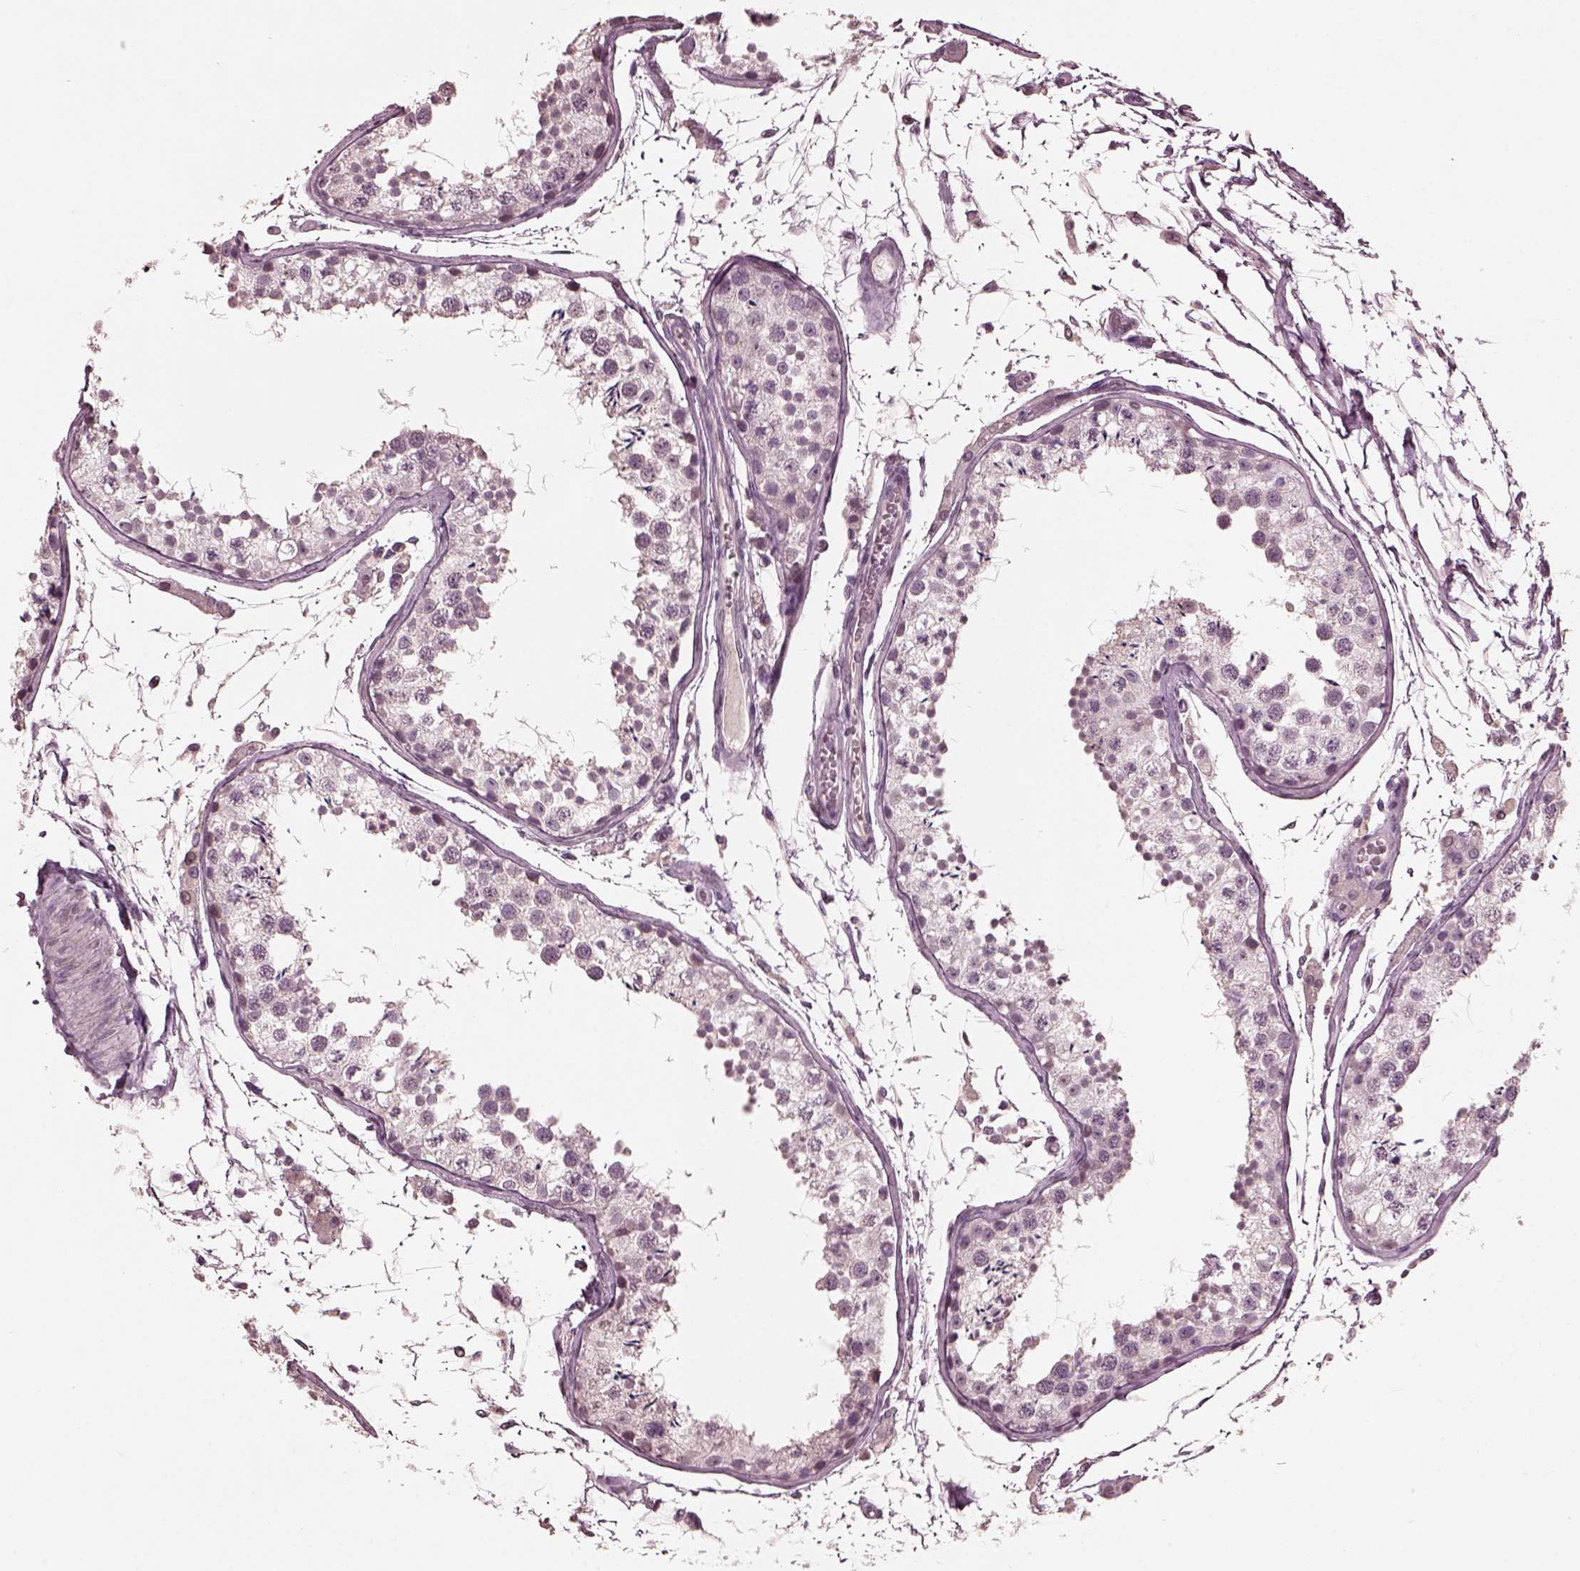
{"staining": {"intensity": "weak", "quantity": "<25%", "location": "nuclear"}, "tissue": "testis", "cell_type": "Cells in seminiferous ducts", "image_type": "normal", "snomed": [{"axis": "morphology", "description": "Normal tissue, NOS"}, {"axis": "topography", "description": "Testis"}], "caption": "Testis was stained to show a protein in brown. There is no significant positivity in cells in seminiferous ducts. (Immunohistochemistry, brightfield microscopy, high magnification).", "gene": "IL18RAP", "patient": {"sex": "male", "age": 29}}